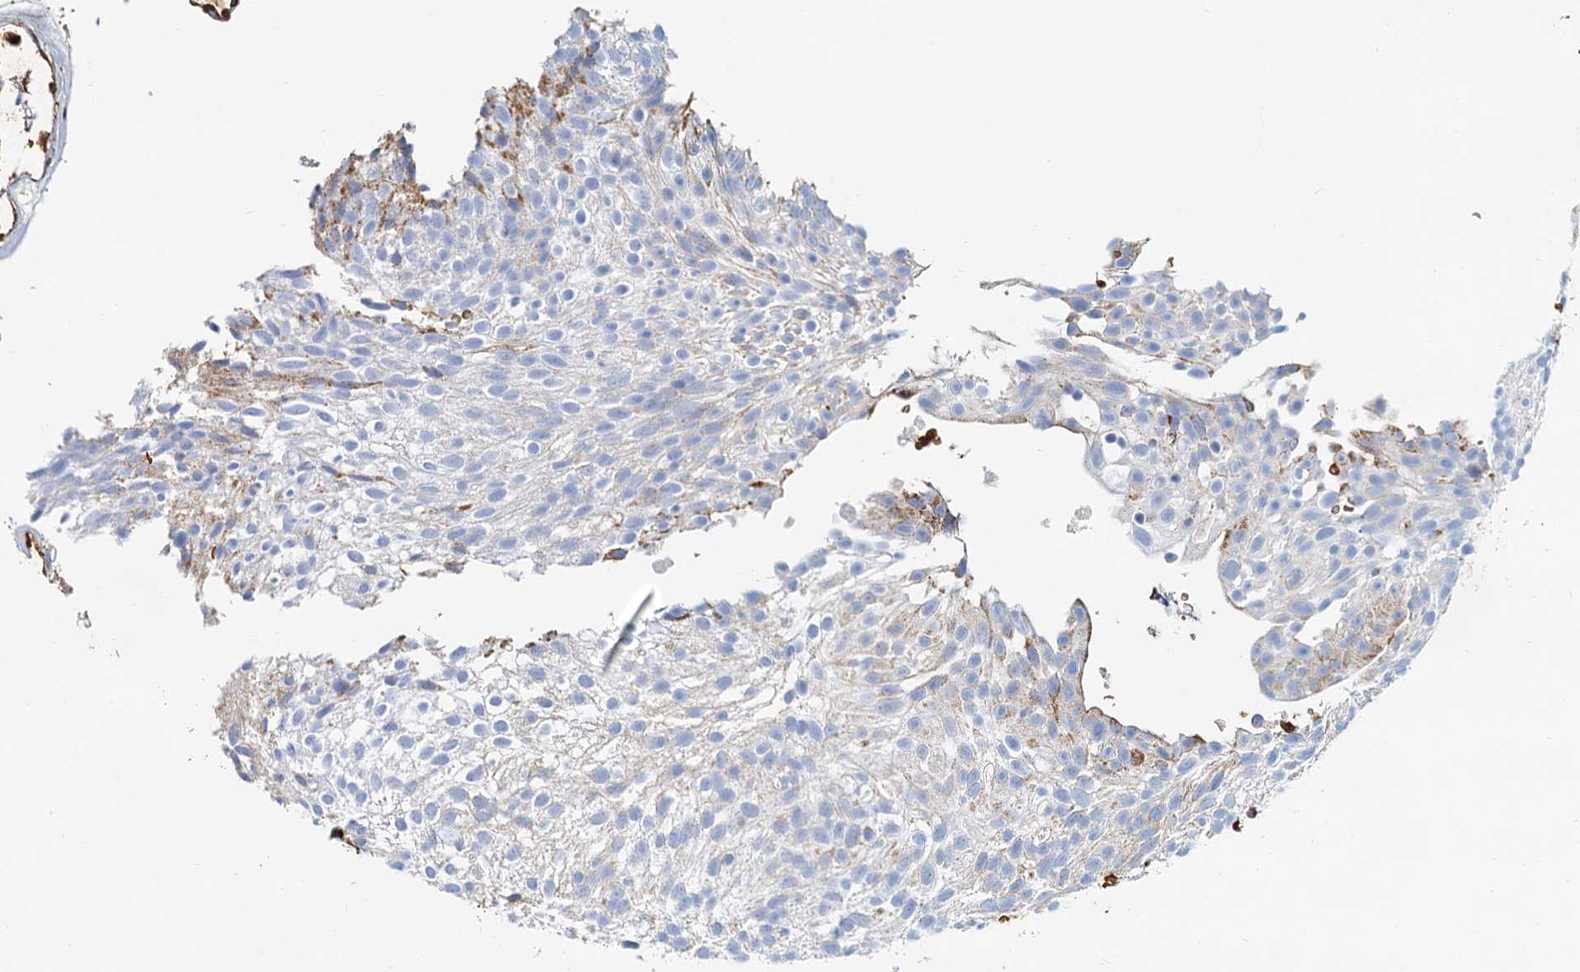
{"staining": {"intensity": "negative", "quantity": "none", "location": "none"}, "tissue": "urothelial cancer", "cell_type": "Tumor cells", "image_type": "cancer", "snomed": [{"axis": "morphology", "description": "Urothelial carcinoma, Low grade"}, {"axis": "topography", "description": "Urinary bladder"}], "caption": "Tumor cells show no significant protein staining in urothelial cancer.", "gene": "DGKG", "patient": {"sex": "male", "age": 78}}